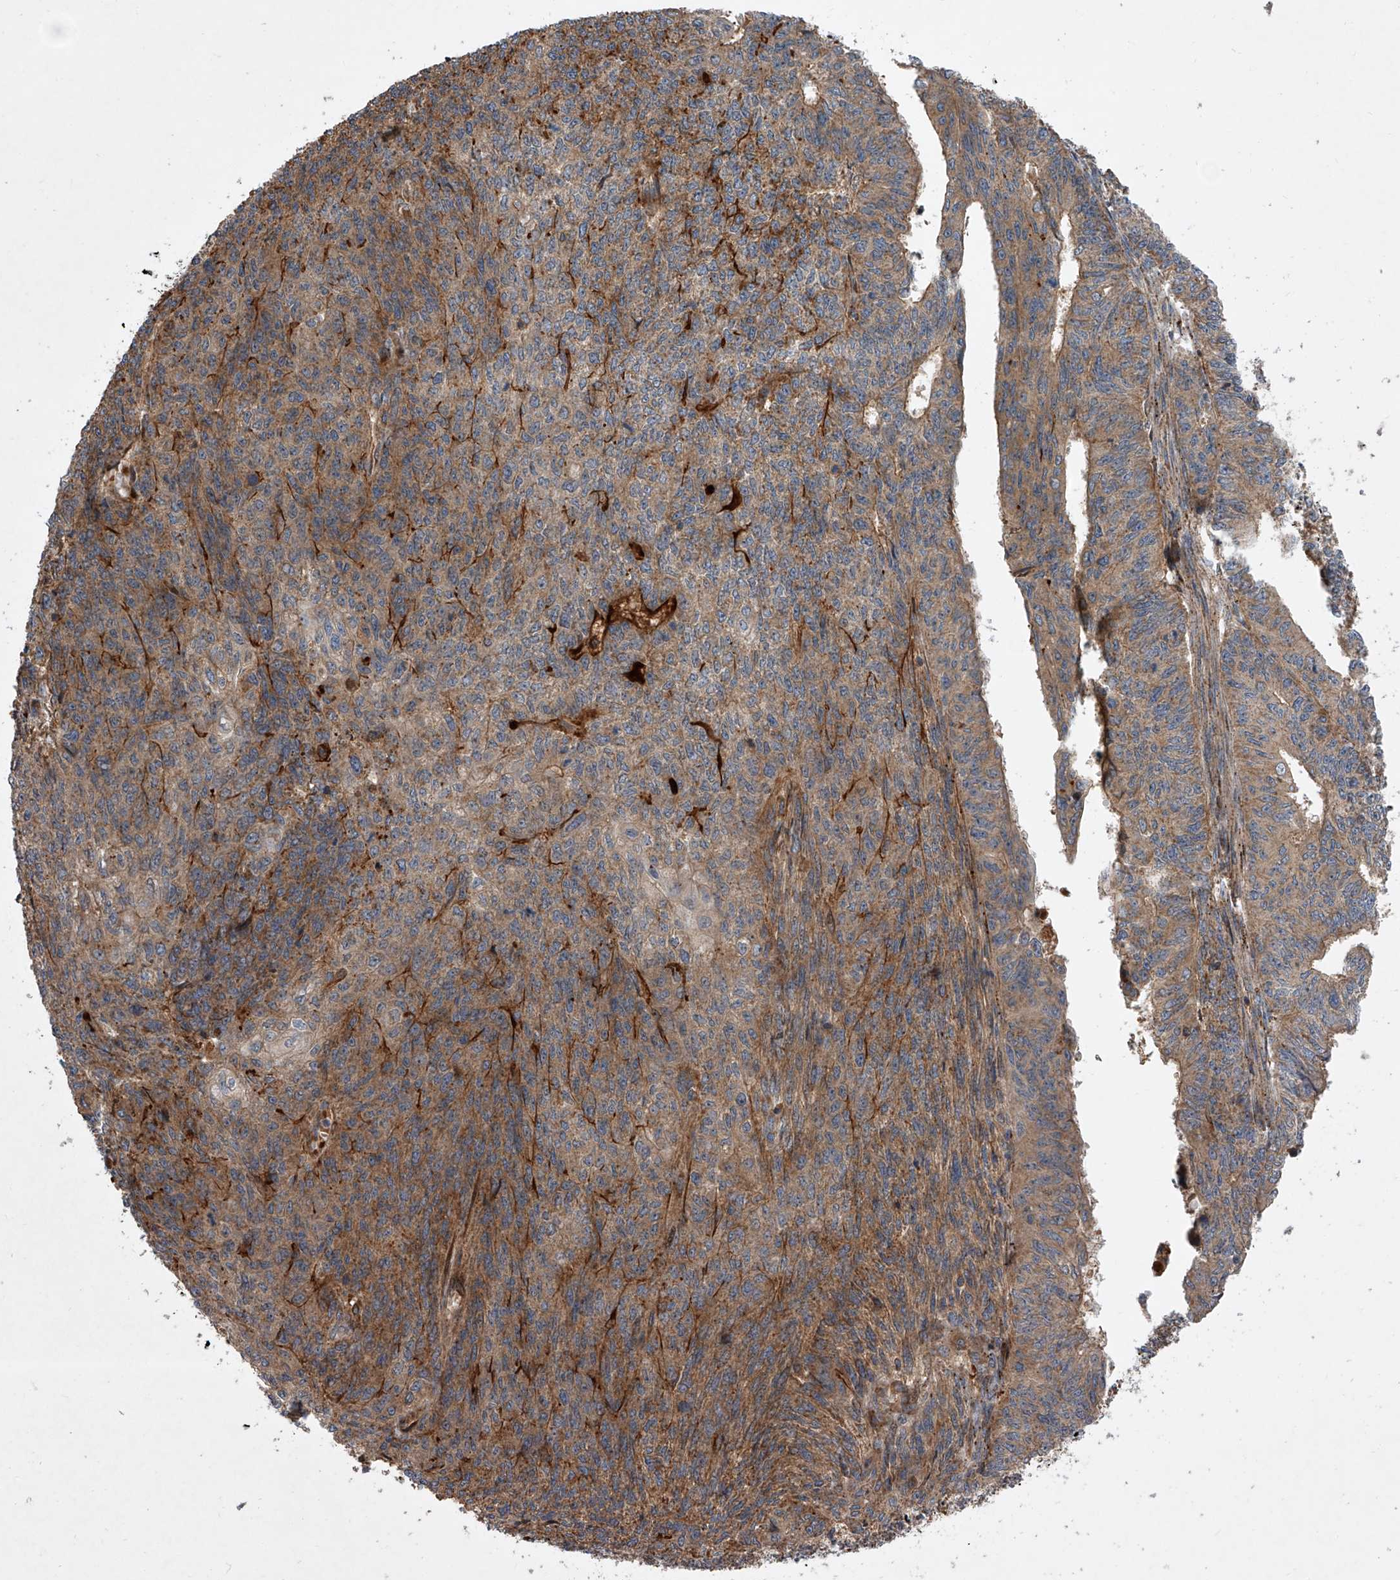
{"staining": {"intensity": "moderate", "quantity": ">75%", "location": "cytoplasmic/membranous"}, "tissue": "endometrial cancer", "cell_type": "Tumor cells", "image_type": "cancer", "snomed": [{"axis": "morphology", "description": "Adenocarcinoma, NOS"}, {"axis": "topography", "description": "Endometrium"}], "caption": "Tumor cells reveal medium levels of moderate cytoplasmic/membranous expression in approximately >75% of cells in endometrial cancer (adenocarcinoma).", "gene": "USP47", "patient": {"sex": "female", "age": 32}}